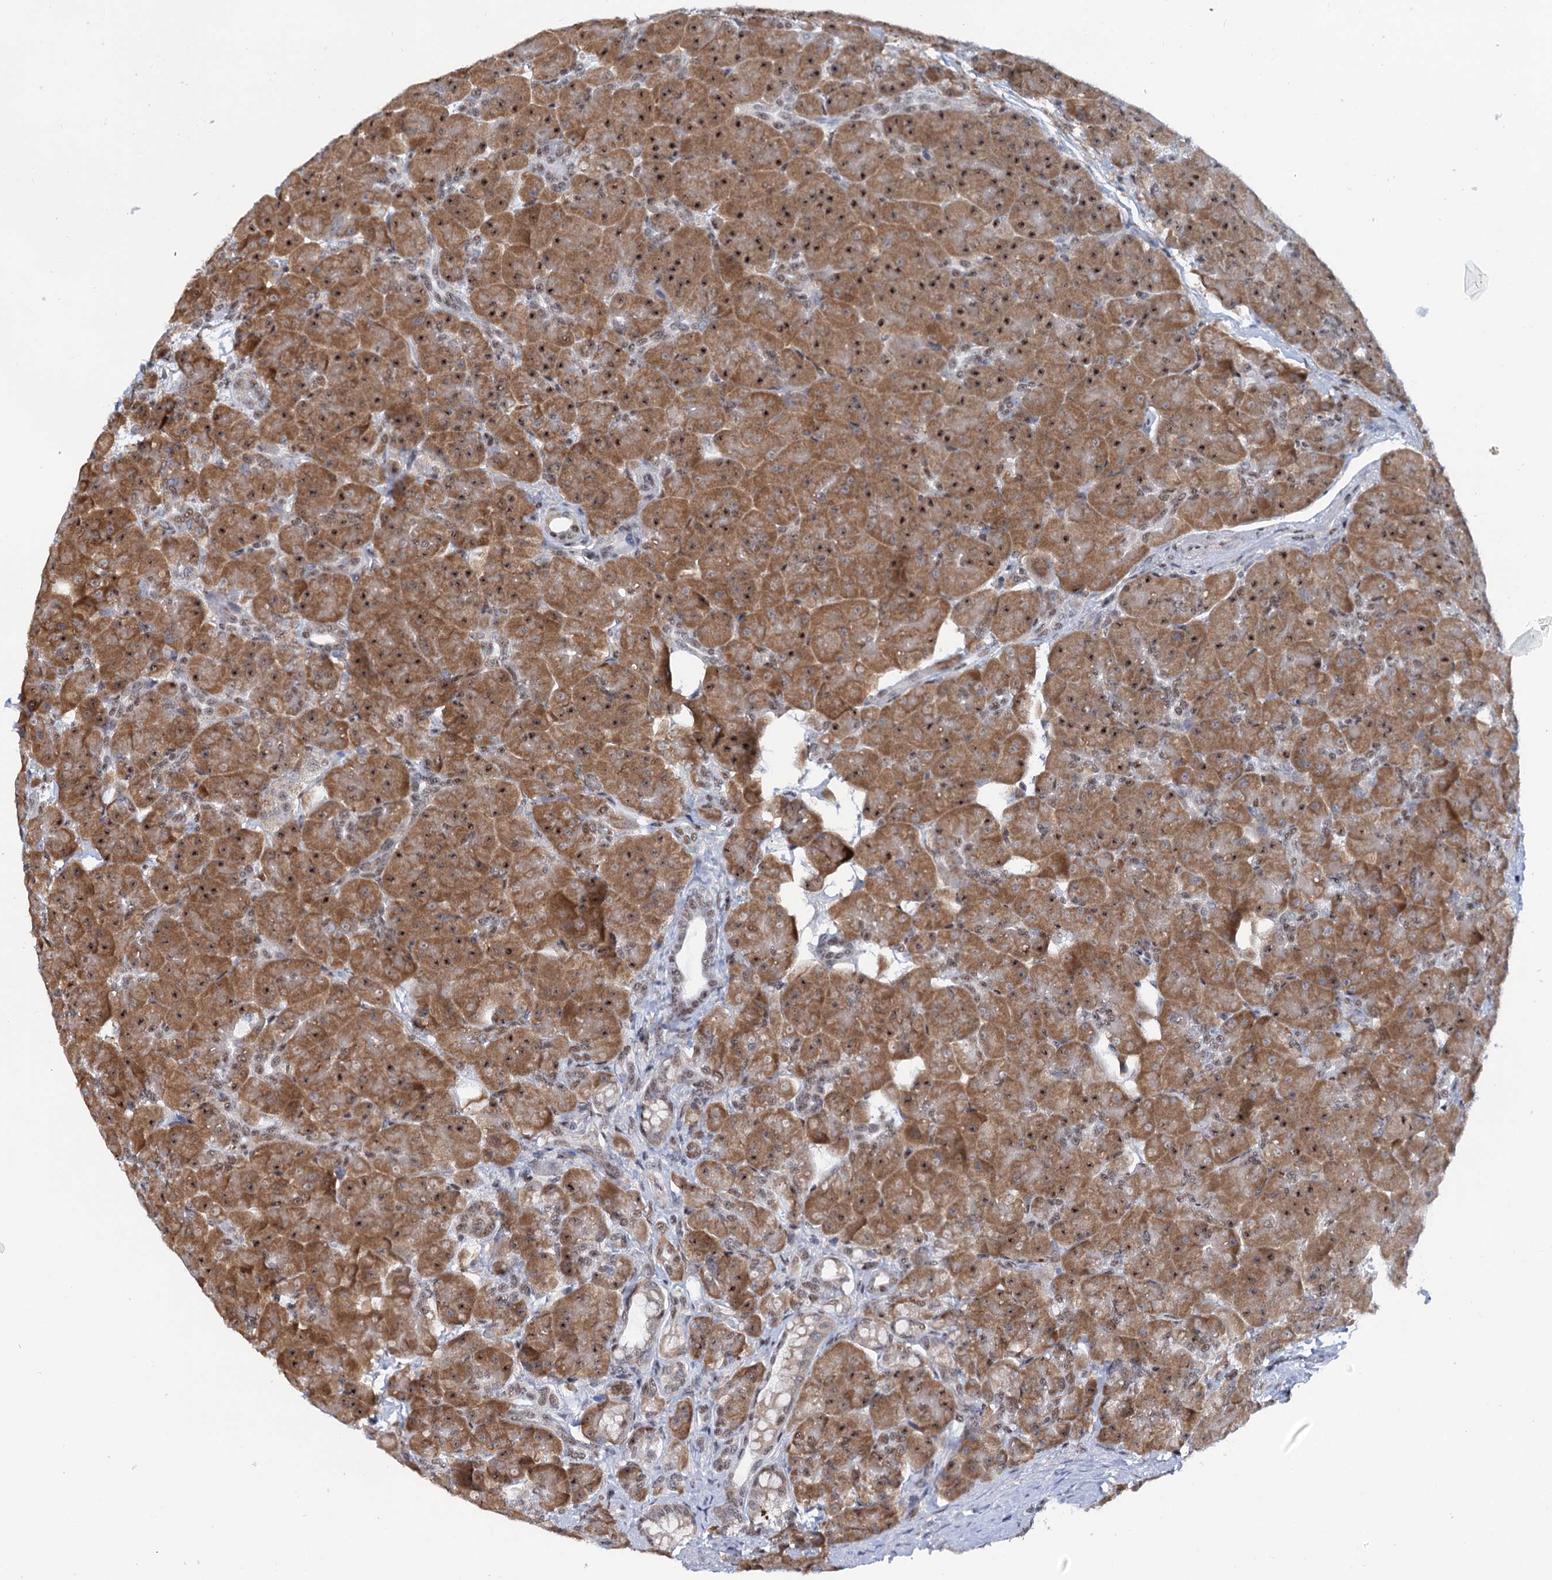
{"staining": {"intensity": "moderate", "quantity": ">75%", "location": "cytoplasmic/membranous,nuclear"}, "tissue": "pancreas", "cell_type": "Exocrine glandular cells", "image_type": "normal", "snomed": [{"axis": "morphology", "description": "Normal tissue, NOS"}, {"axis": "topography", "description": "Pancreas"}], "caption": "A micrograph of human pancreas stained for a protein exhibits moderate cytoplasmic/membranous,nuclear brown staining in exocrine glandular cells.", "gene": "SREK1", "patient": {"sex": "male", "age": 66}}